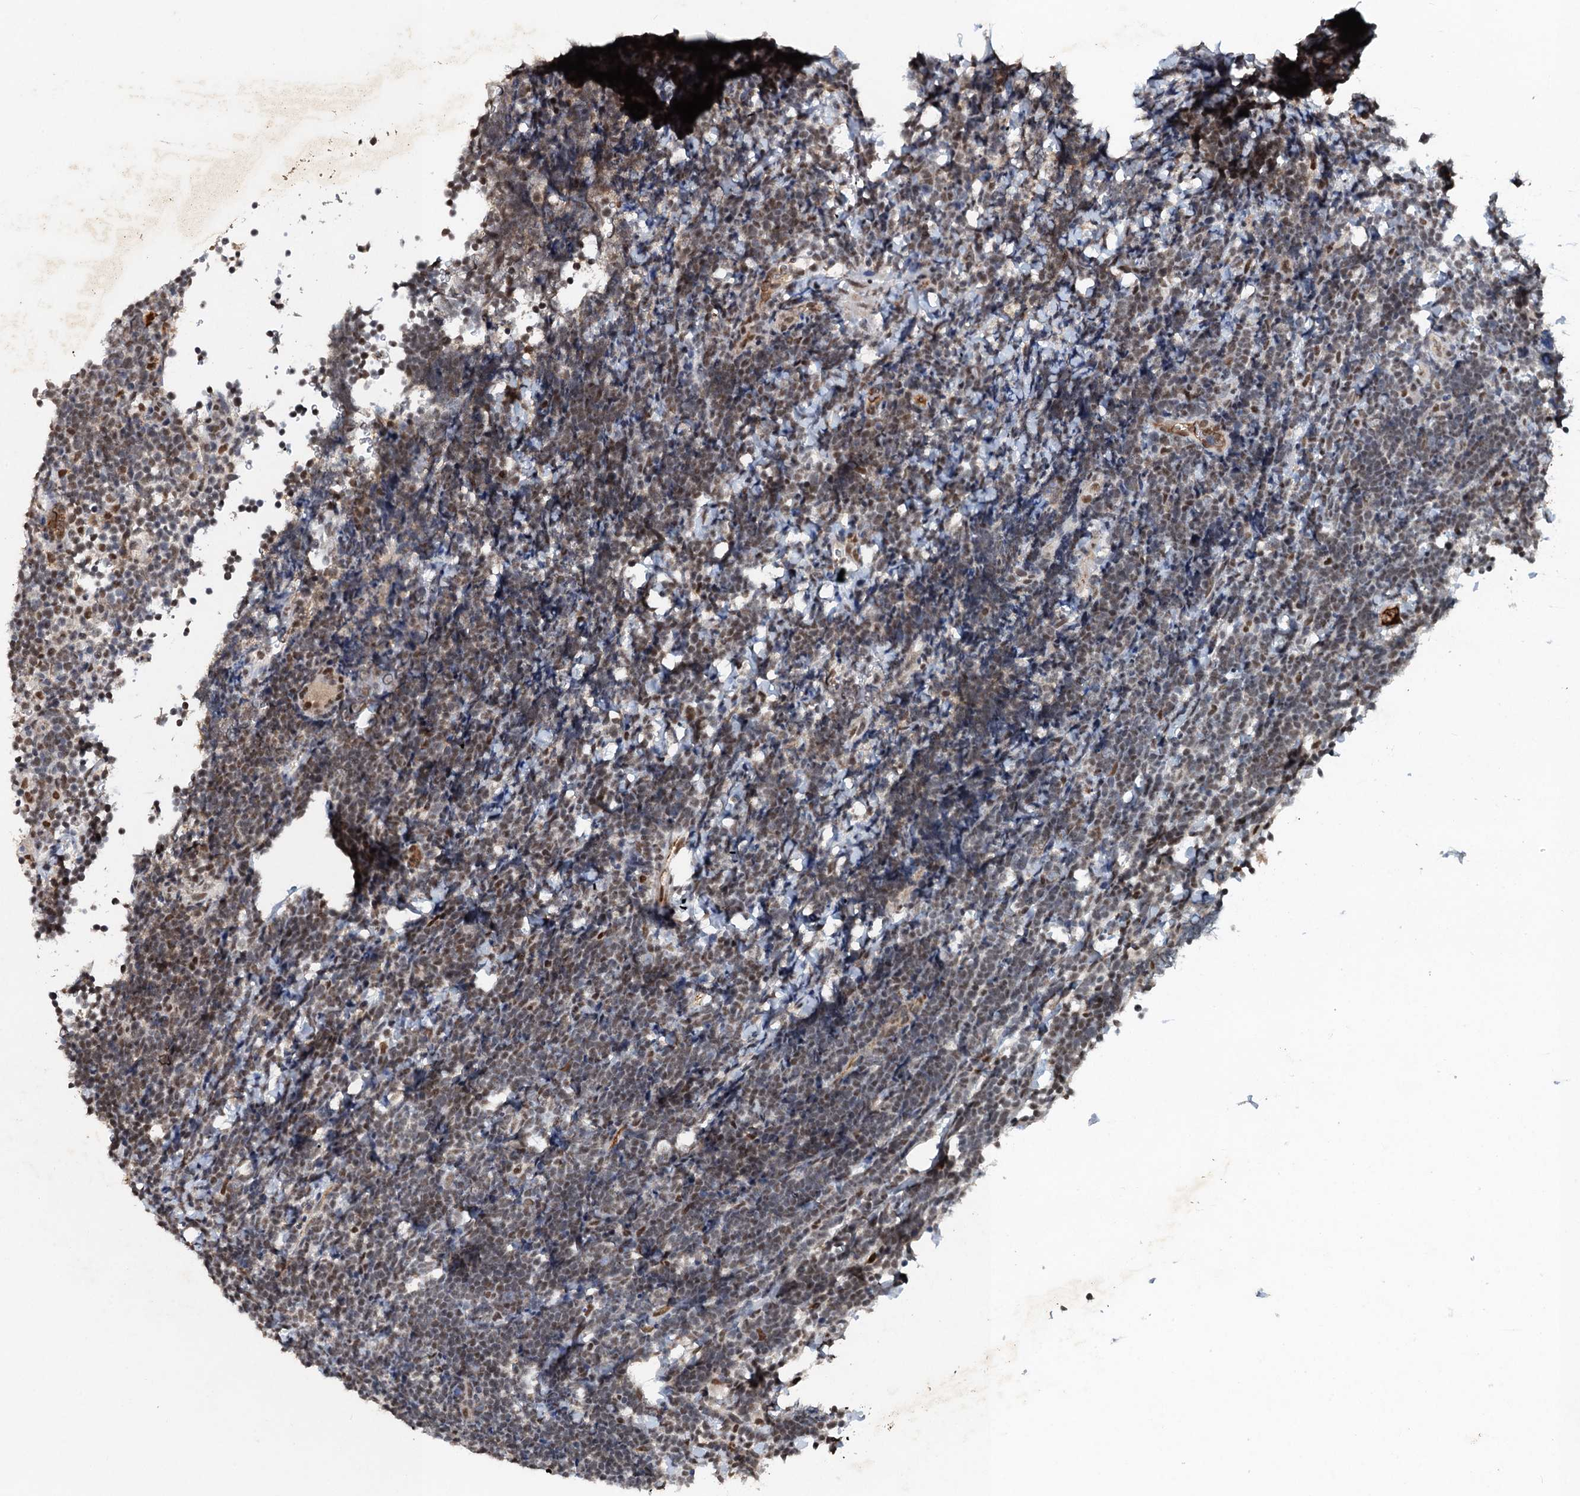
{"staining": {"intensity": "moderate", "quantity": "25%-75%", "location": "nuclear"}, "tissue": "lymphoma", "cell_type": "Tumor cells", "image_type": "cancer", "snomed": [{"axis": "morphology", "description": "Malignant lymphoma, non-Hodgkin's type, High grade"}, {"axis": "topography", "description": "Lymph node"}], "caption": "Immunohistochemical staining of malignant lymphoma, non-Hodgkin's type (high-grade) demonstrates medium levels of moderate nuclear expression in approximately 25%-75% of tumor cells. (brown staining indicates protein expression, while blue staining denotes nuclei).", "gene": "CSTF3", "patient": {"sex": "male", "age": 13}}